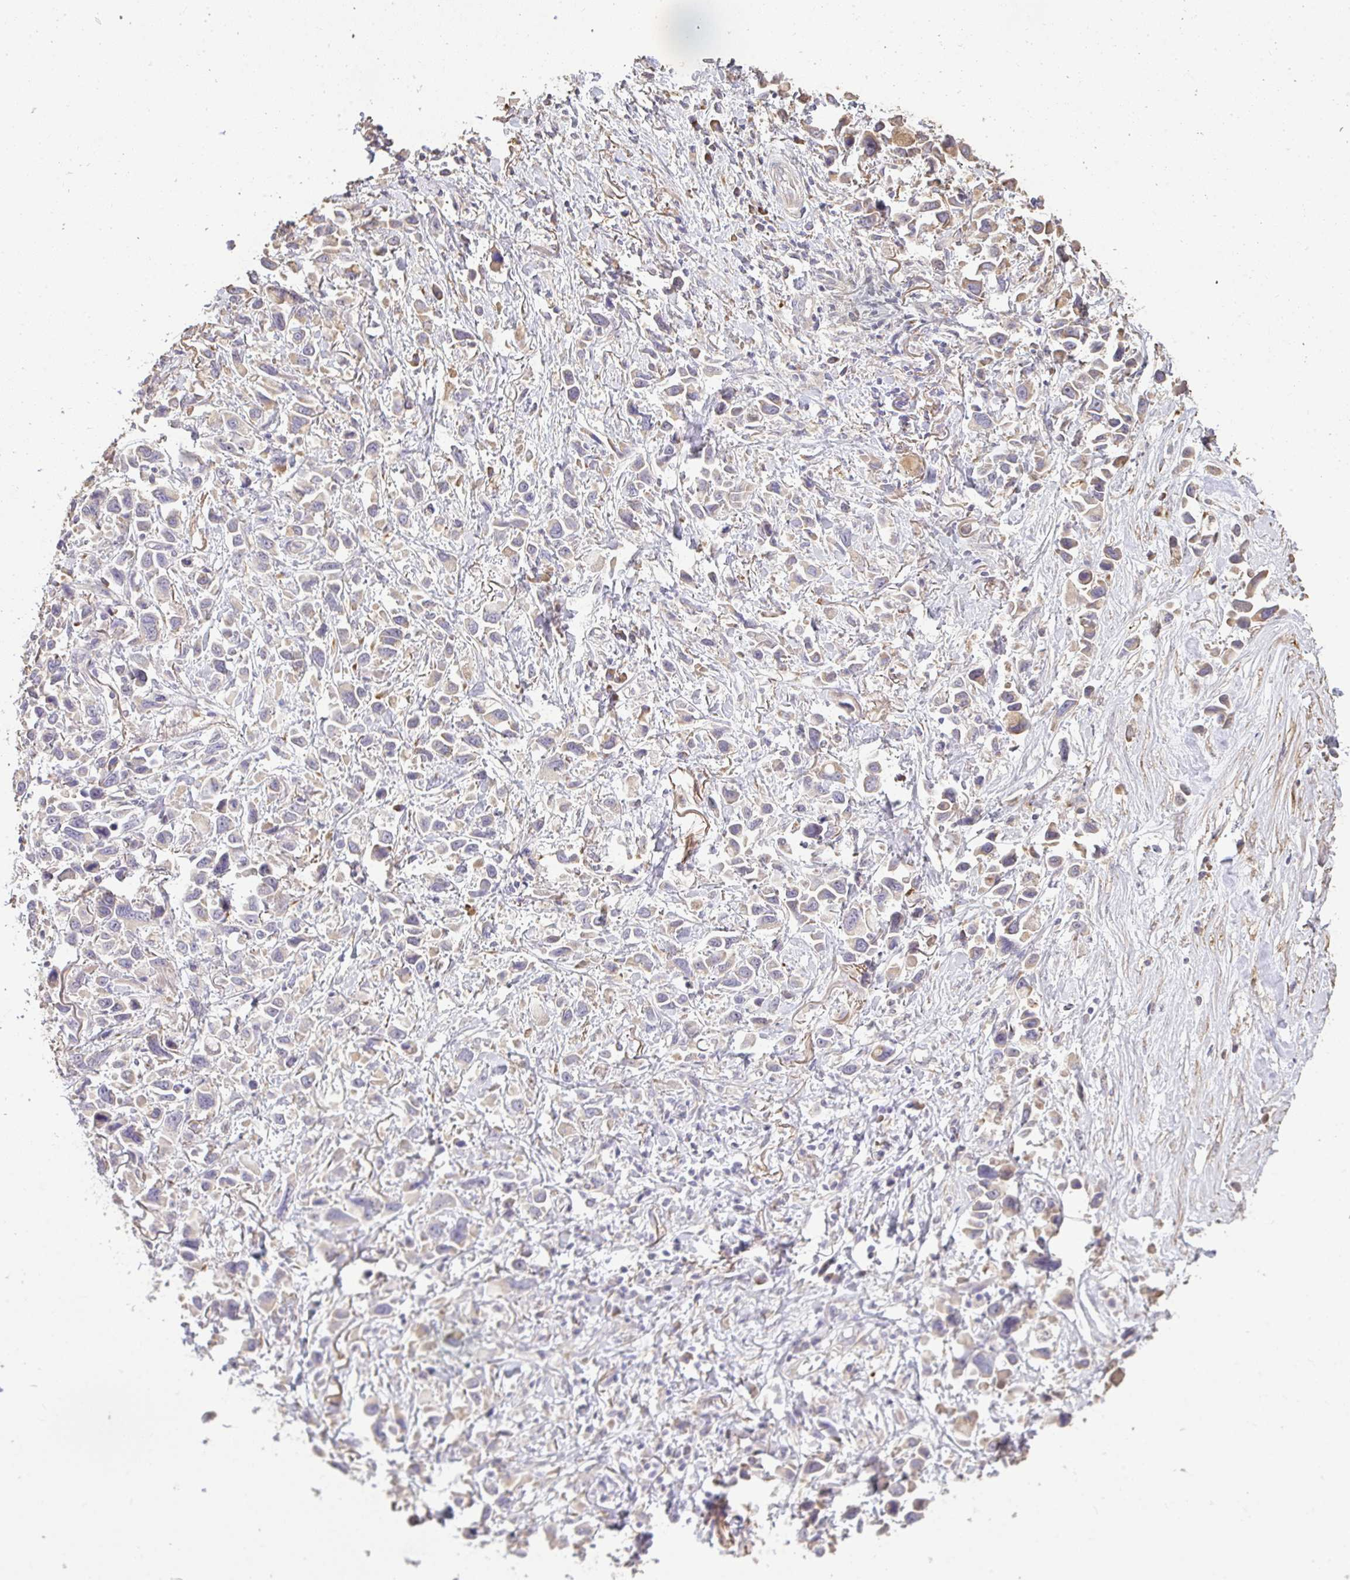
{"staining": {"intensity": "moderate", "quantity": "25%-75%", "location": "cytoplasmic/membranous"}, "tissue": "stomach cancer", "cell_type": "Tumor cells", "image_type": "cancer", "snomed": [{"axis": "morphology", "description": "Adenocarcinoma, NOS"}, {"axis": "topography", "description": "Stomach"}], "caption": "Immunohistochemistry histopathology image of human stomach cancer stained for a protein (brown), which shows medium levels of moderate cytoplasmic/membranous staining in approximately 25%-75% of tumor cells.", "gene": "BRINP3", "patient": {"sex": "female", "age": 81}}